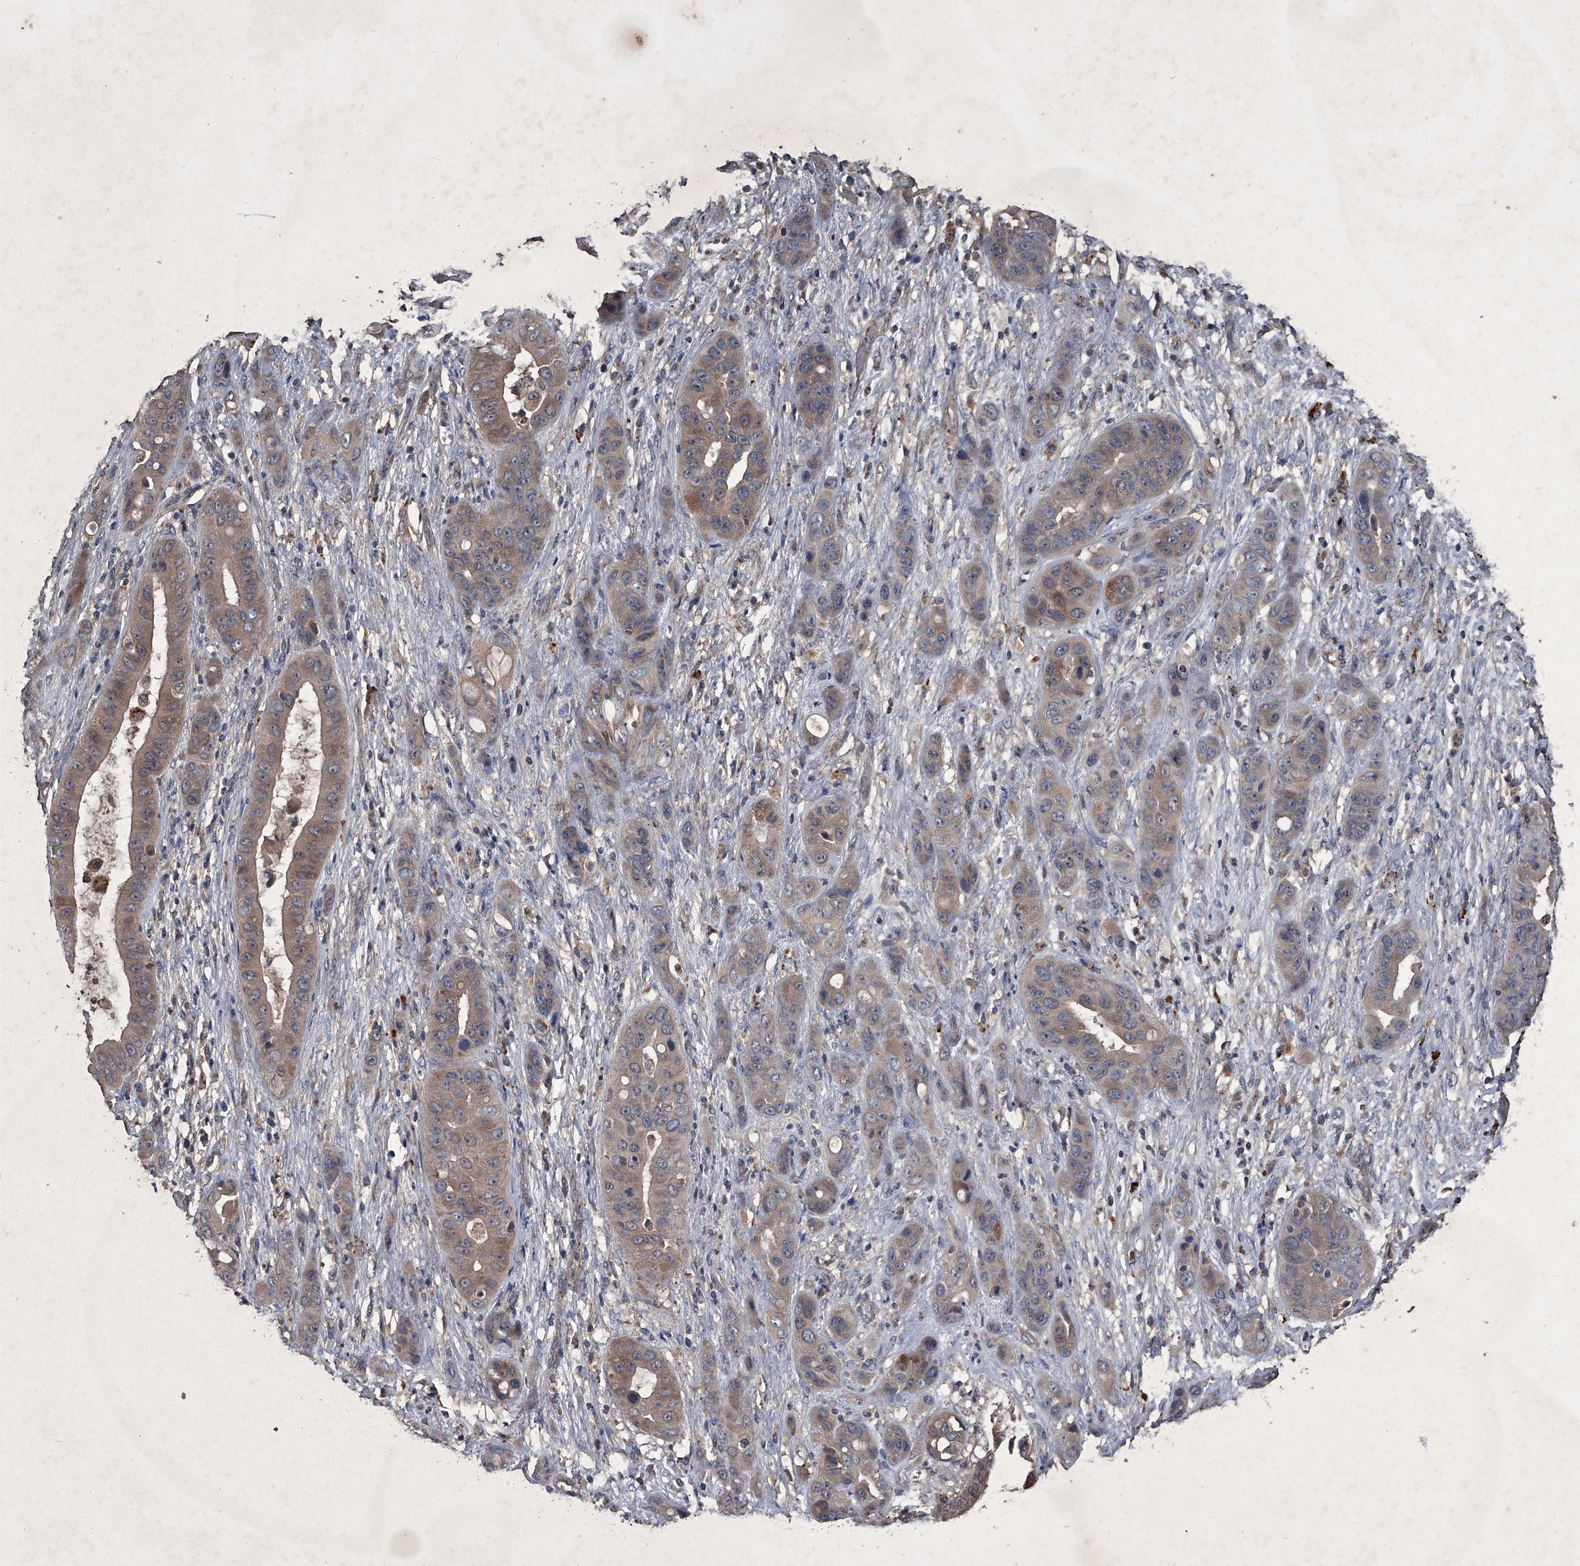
{"staining": {"intensity": "weak", "quantity": ">75%", "location": "cytoplasmic/membranous"}, "tissue": "liver cancer", "cell_type": "Tumor cells", "image_type": "cancer", "snomed": [{"axis": "morphology", "description": "Cholangiocarcinoma"}, {"axis": "topography", "description": "Liver"}], "caption": "This image displays immunohistochemistry (IHC) staining of cholangiocarcinoma (liver), with low weak cytoplasmic/membranous expression in approximately >75% of tumor cells.", "gene": "MAPKAP1", "patient": {"sex": "female", "age": 52}}